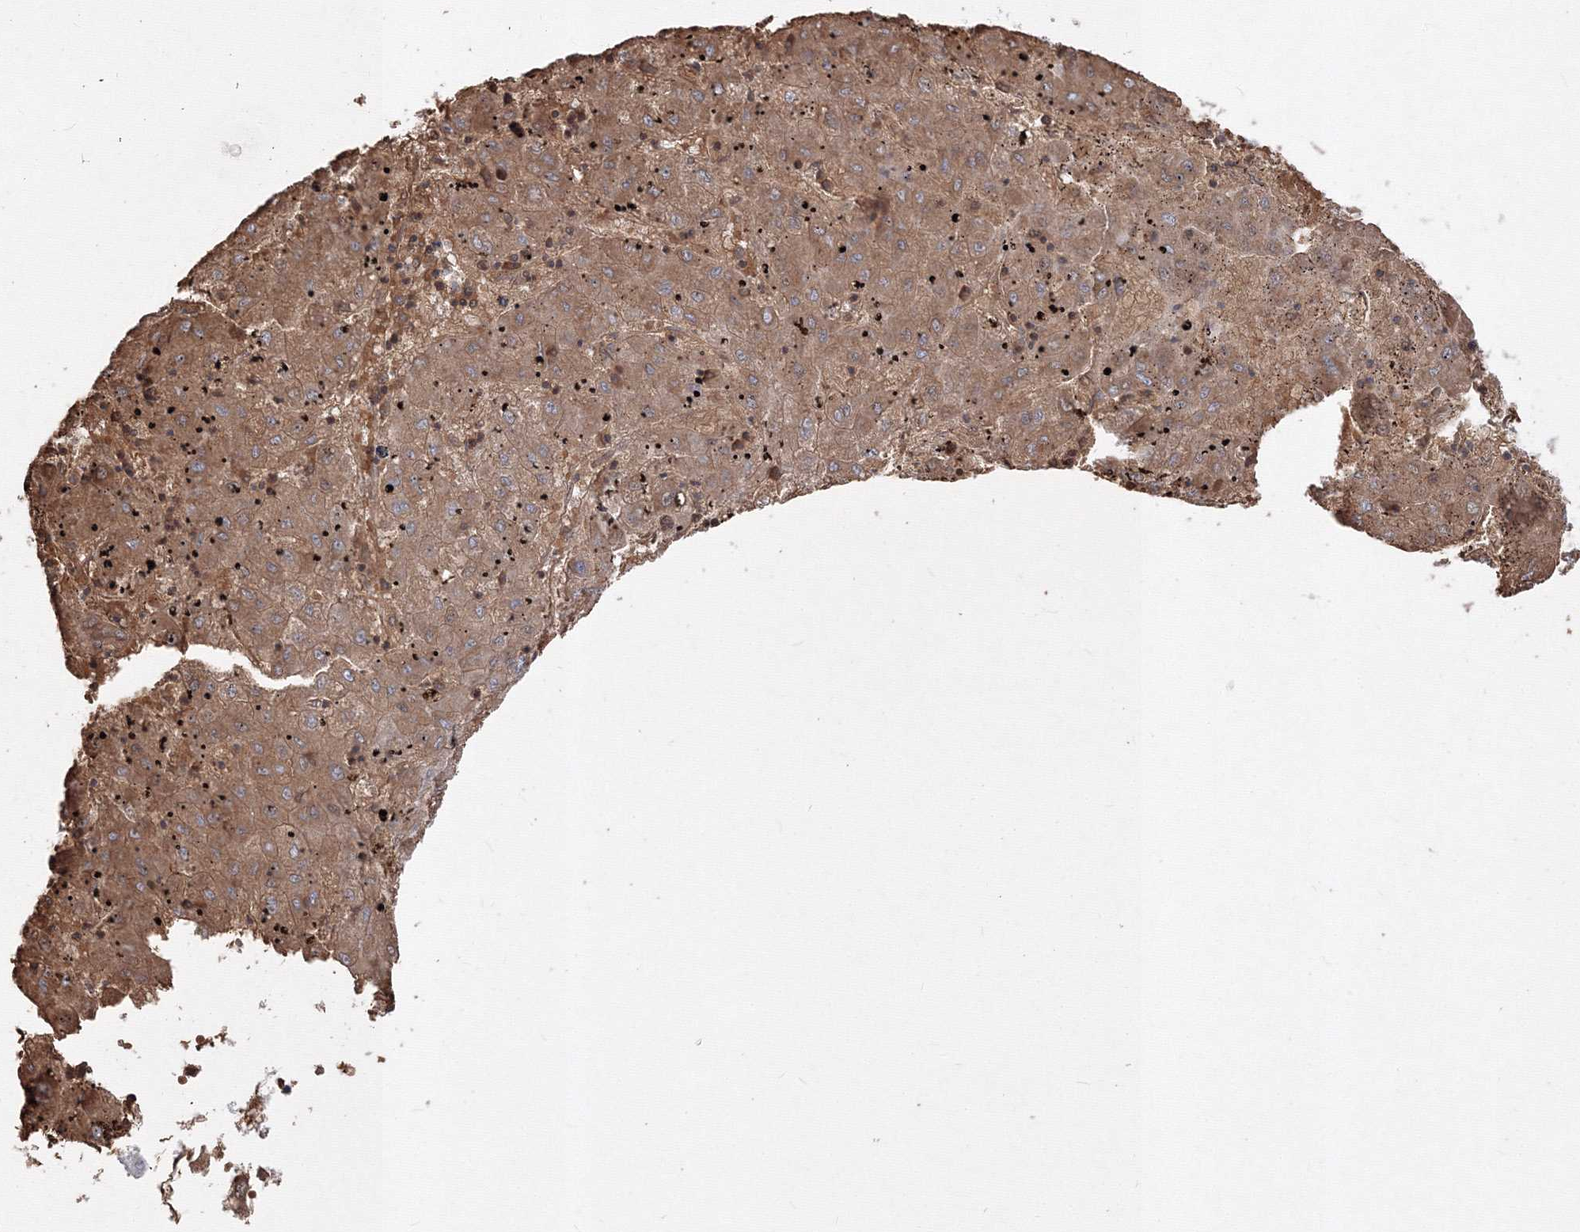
{"staining": {"intensity": "moderate", "quantity": ">75%", "location": "cytoplasmic/membranous"}, "tissue": "liver cancer", "cell_type": "Tumor cells", "image_type": "cancer", "snomed": [{"axis": "morphology", "description": "Carcinoma, Hepatocellular, NOS"}, {"axis": "topography", "description": "Liver"}], "caption": "IHC of human liver cancer displays medium levels of moderate cytoplasmic/membranous expression in about >75% of tumor cells.", "gene": "DNAJB2", "patient": {"sex": "male", "age": 72}}